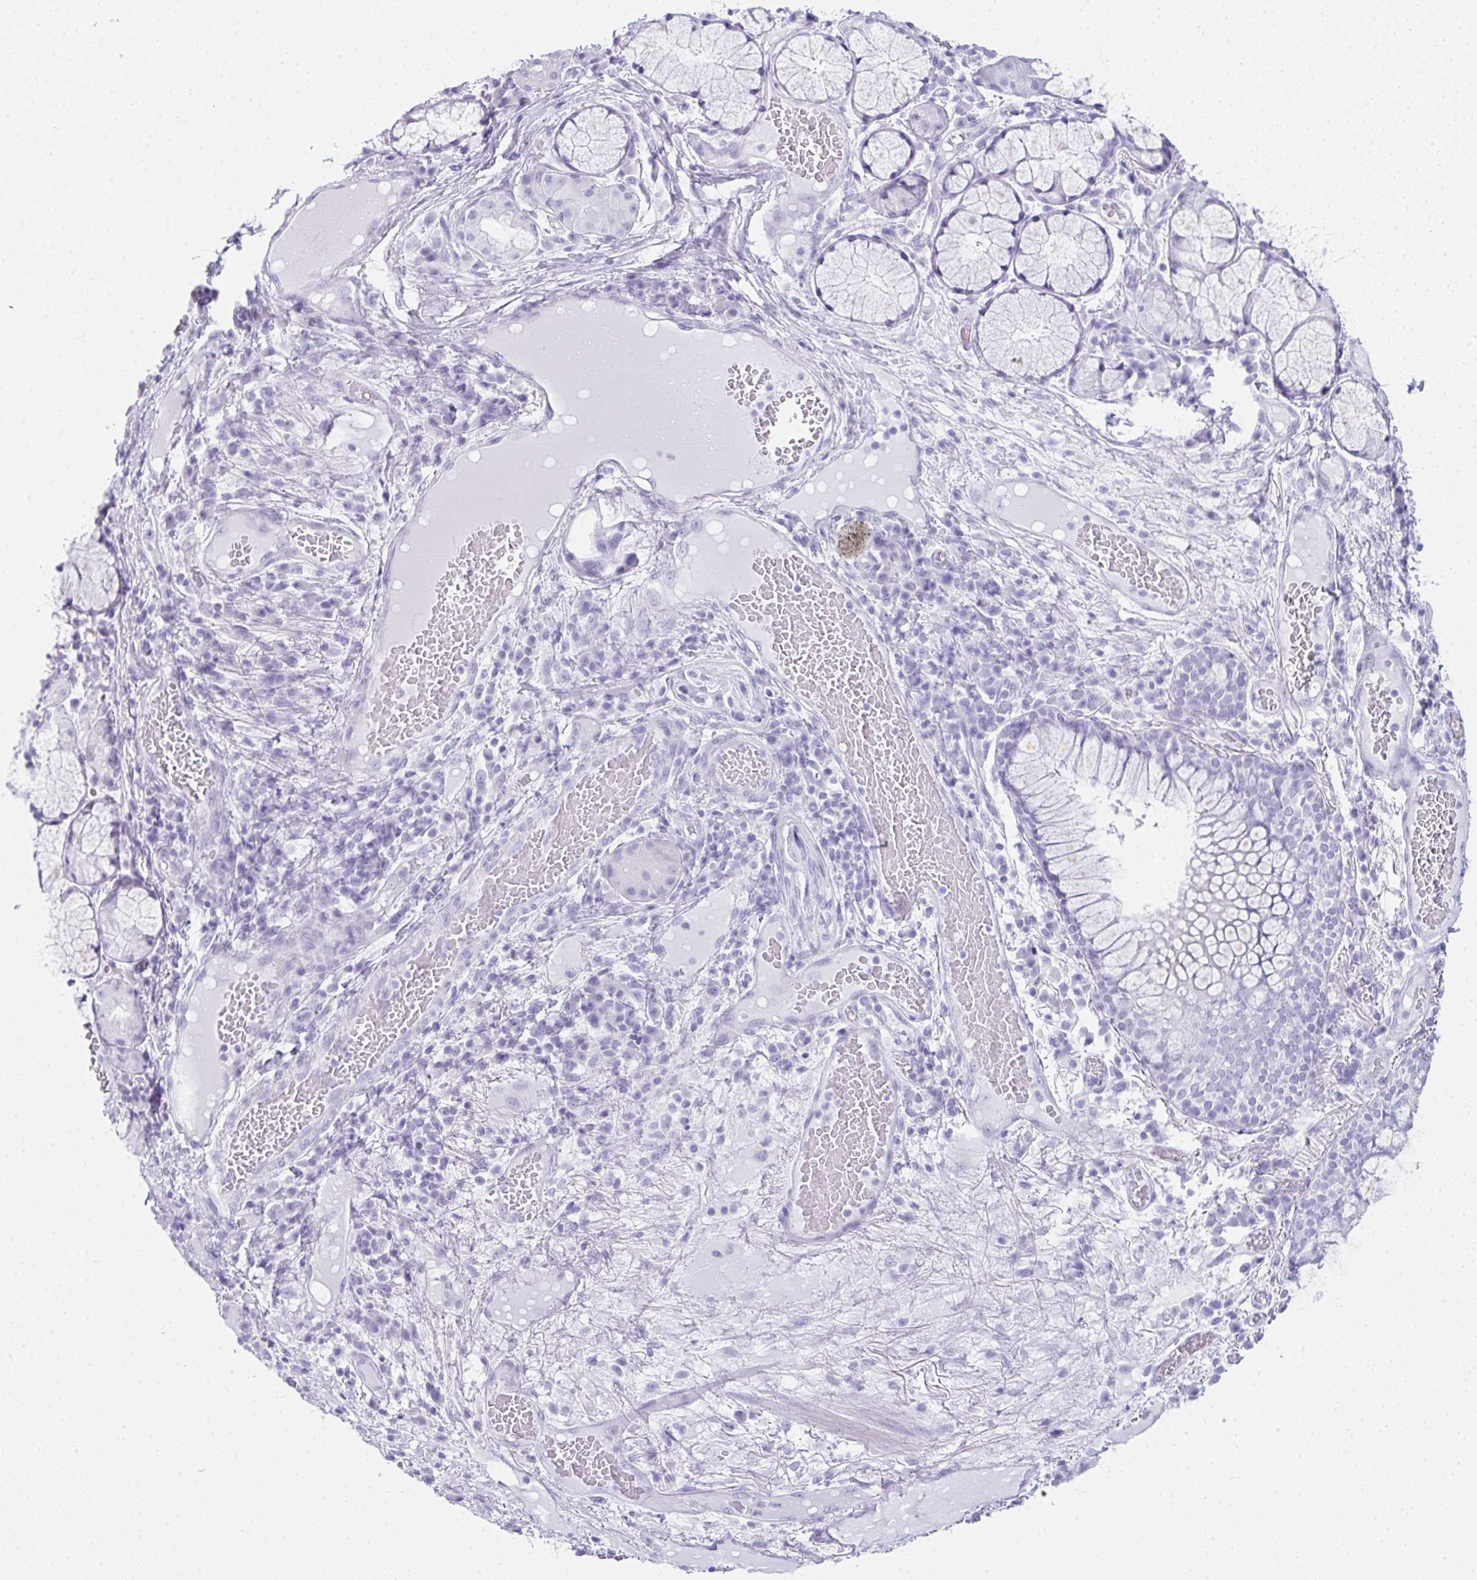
{"staining": {"intensity": "negative", "quantity": "none", "location": "none"}, "tissue": "bronchus", "cell_type": "Respiratory epithelial cells", "image_type": "normal", "snomed": [{"axis": "morphology", "description": "Normal tissue, NOS"}, {"axis": "topography", "description": "Cartilage tissue"}, {"axis": "topography", "description": "Bronchus"}], "caption": "The IHC micrograph has no significant staining in respiratory epithelial cells of bronchus. The staining was performed using DAB (3,3'-diaminobenzidine) to visualize the protein expression in brown, while the nuclei were stained in blue with hematoxylin (Magnification: 20x).", "gene": "RLF", "patient": {"sex": "male", "age": 56}}